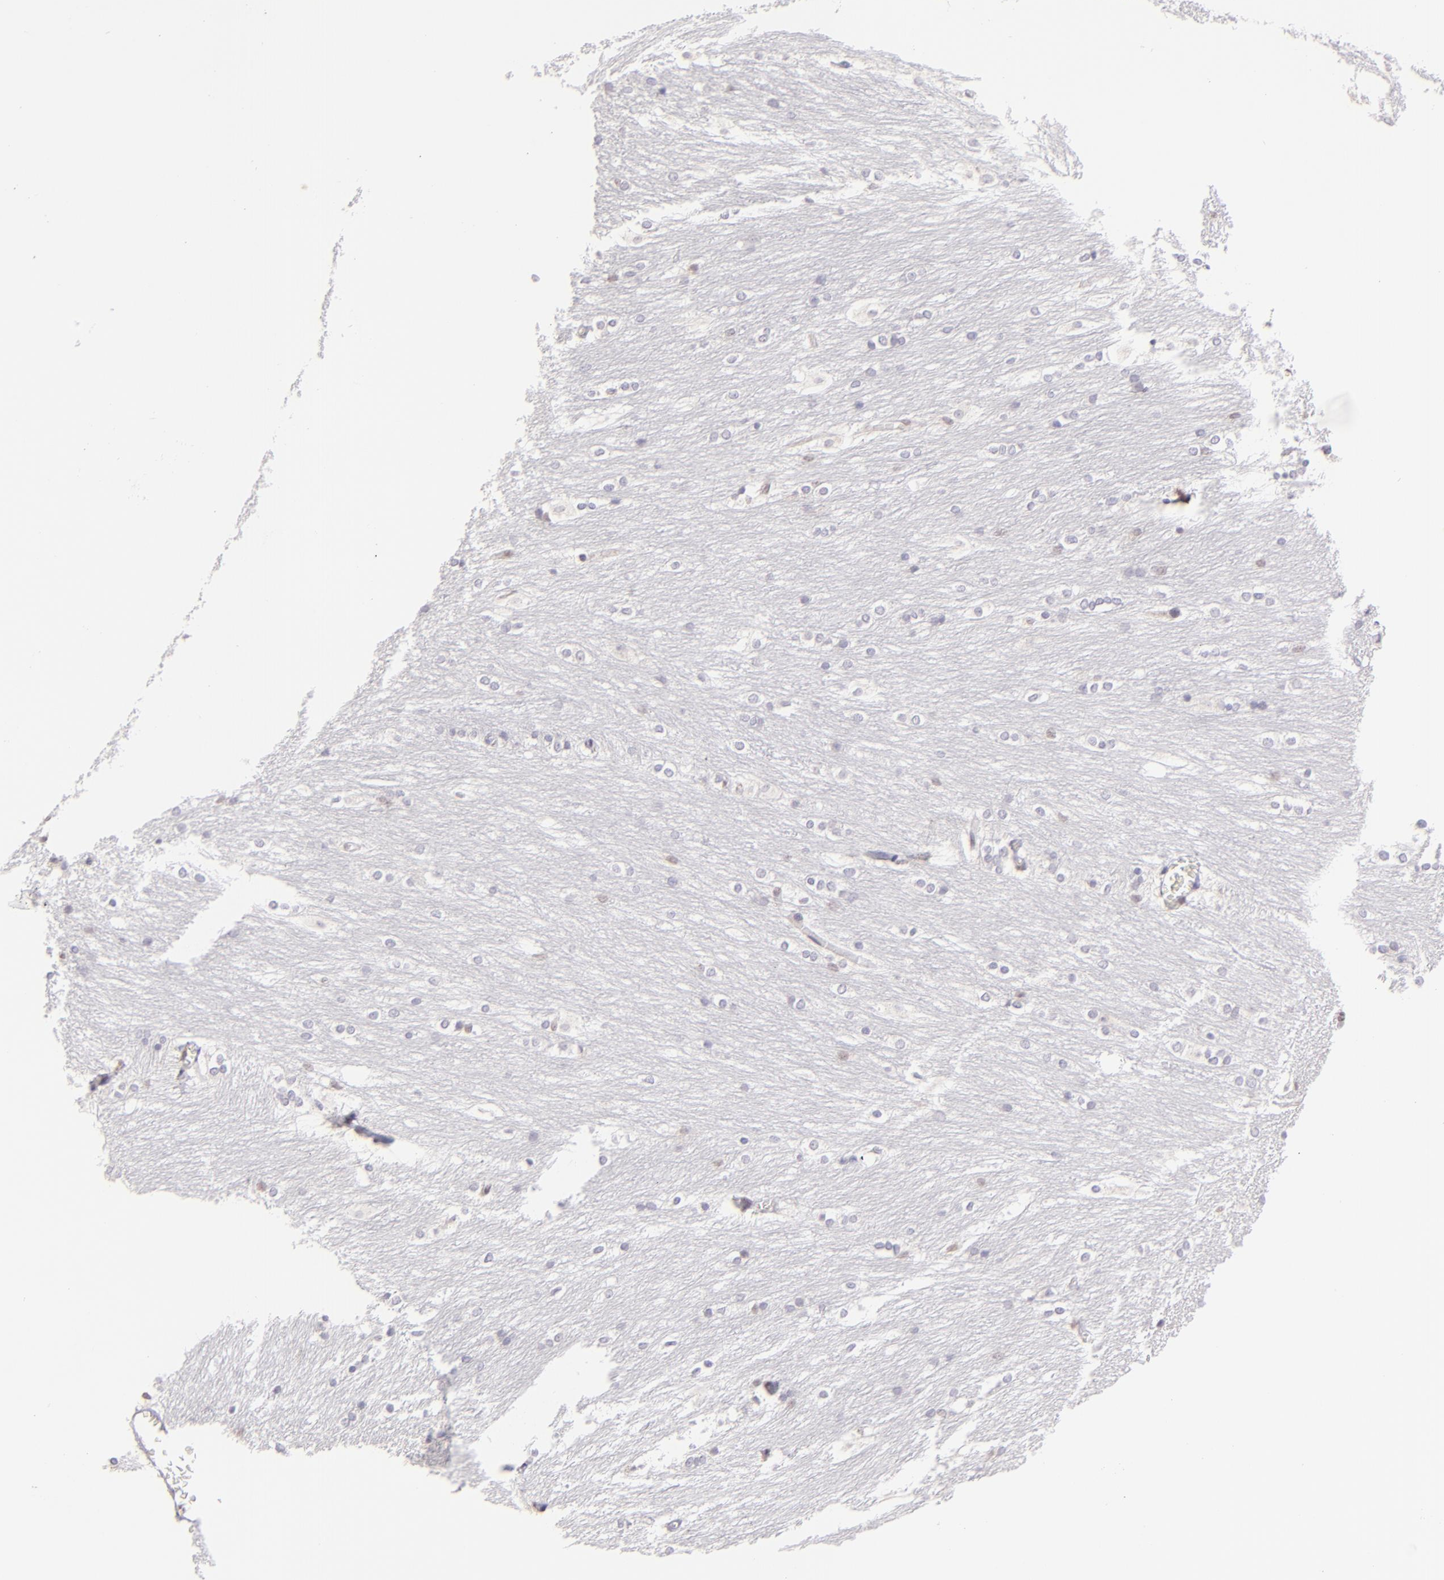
{"staining": {"intensity": "negative", "quantity": "none", "location": "none"}, "tissue": "caudate", "cell_type": "Glial cells", "image_type": "normal", "snomed": [{"axis": "morphology", "description": "Normal tissue, NOS"}, {"axis": "topography", "description": "Lateral ventricle wall"}], "caption": "Benign caudate was stained to show a protein in brown. There is no significant staining in glial cells. Brightfield microscopy of immunohistochemistry (IHC) stained with DAB (3,3'-diaminobenzidine) (brown) and hematoxylin (blue), captured at high magnification.", "gene": "MAGEA1", "patient": {"sex": "female", "age": 19}}